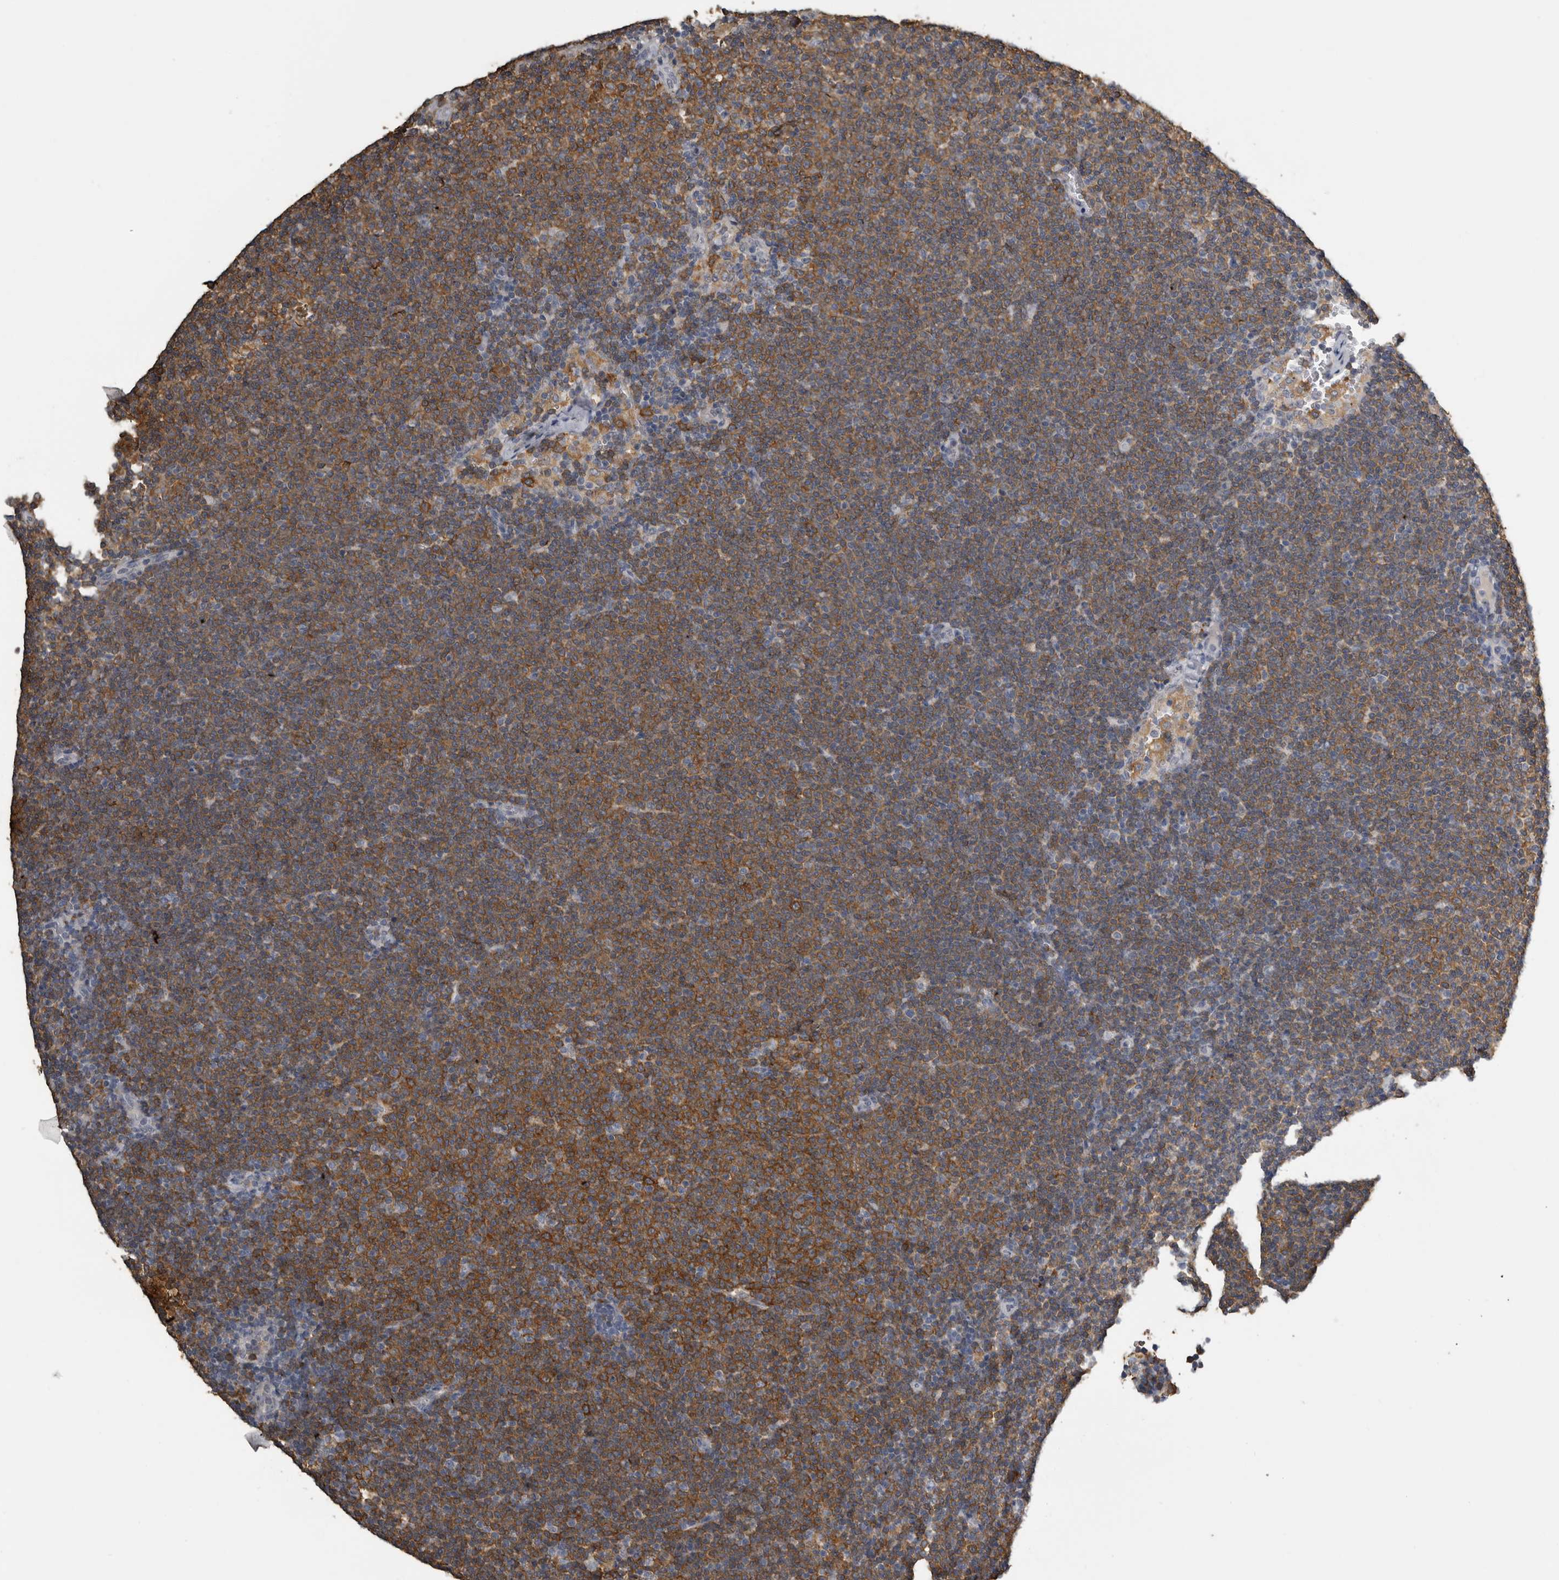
{"staining": {"intensity": "moderate", "quantity": "25%-75%", "location": "cytoplasmic/membranous"}, "tissue": "lymphoma", "cell_type": "Tumor cells", "image_type": "cancer", "snomed": [{"axis": "morphology", "description": "Malignant lymphoma, non-Hodgkin's type, Low grade"}, {"axis": "topography", "description": "Lymph node"}], "caption": "Malignant lymphoma, non-Hodgkin's type (low-grade) was stained to show a protein in brown. There is medium levels of moderate cytoplasmic/membranous expression in about 25%-75% of tumor cells.", "gene": "PIK3AP1", "patient": {"sex": "female", "age": 53}}